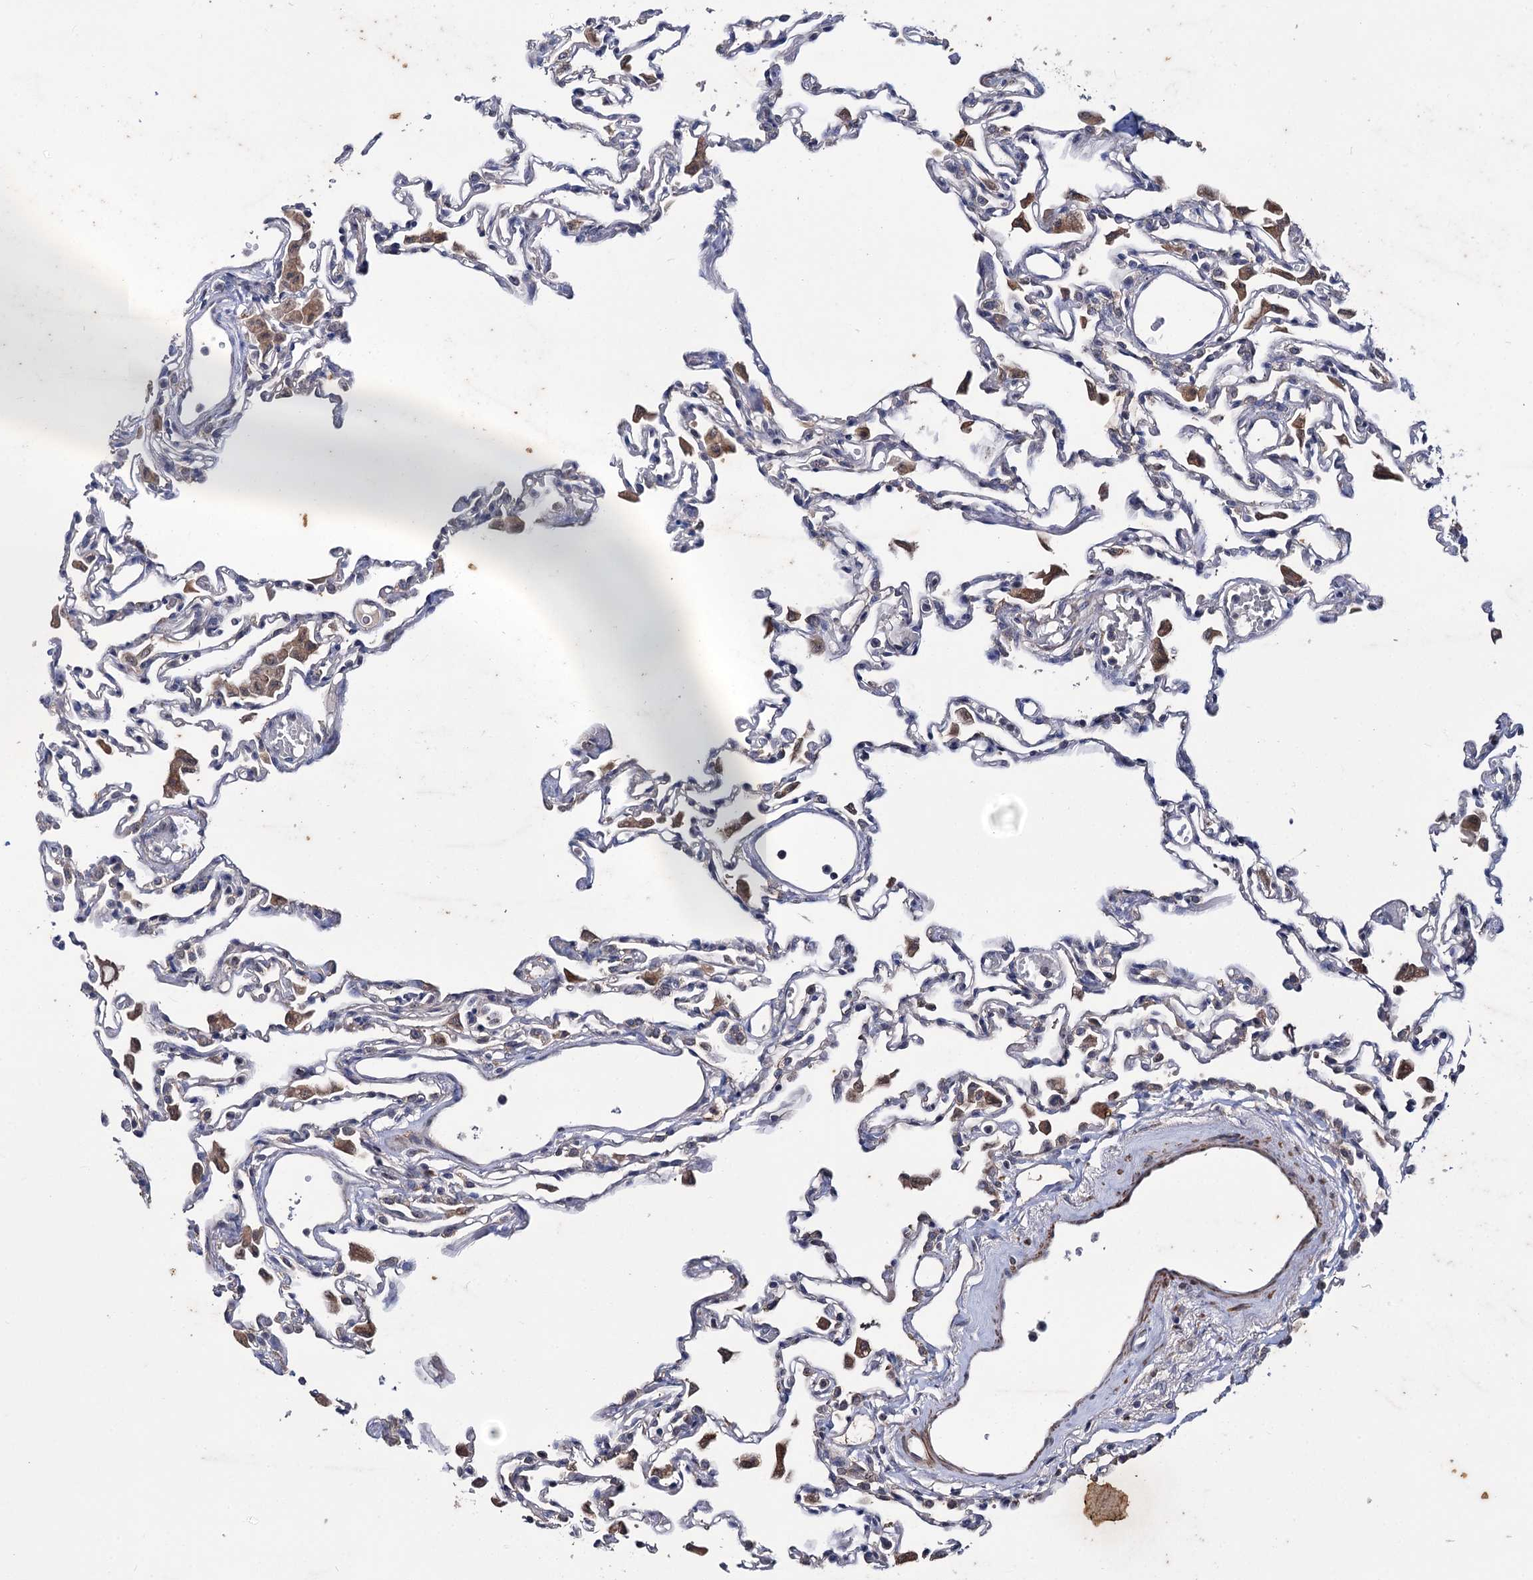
{"staining": {"intensity": "negative", "quantity": "none", "location": "none"}, "tissue": "lung", "cell_type": "Alveolar cells", "image_type": "normal", "snomed": [{"axis": "morphology", "description": "Normal tissue, NOS"}, {"axis": "topography", "description": "Bronchus"}, {"axis": "topography", "description": "Lung"}], "caption": "This is a photomicrograph of immunohistochemistry (IHC) staining of normal lung, which shows no positivity in alveolar cells.", "gene": "CLPB", "patient": {"sex": "female", "age": 49}}